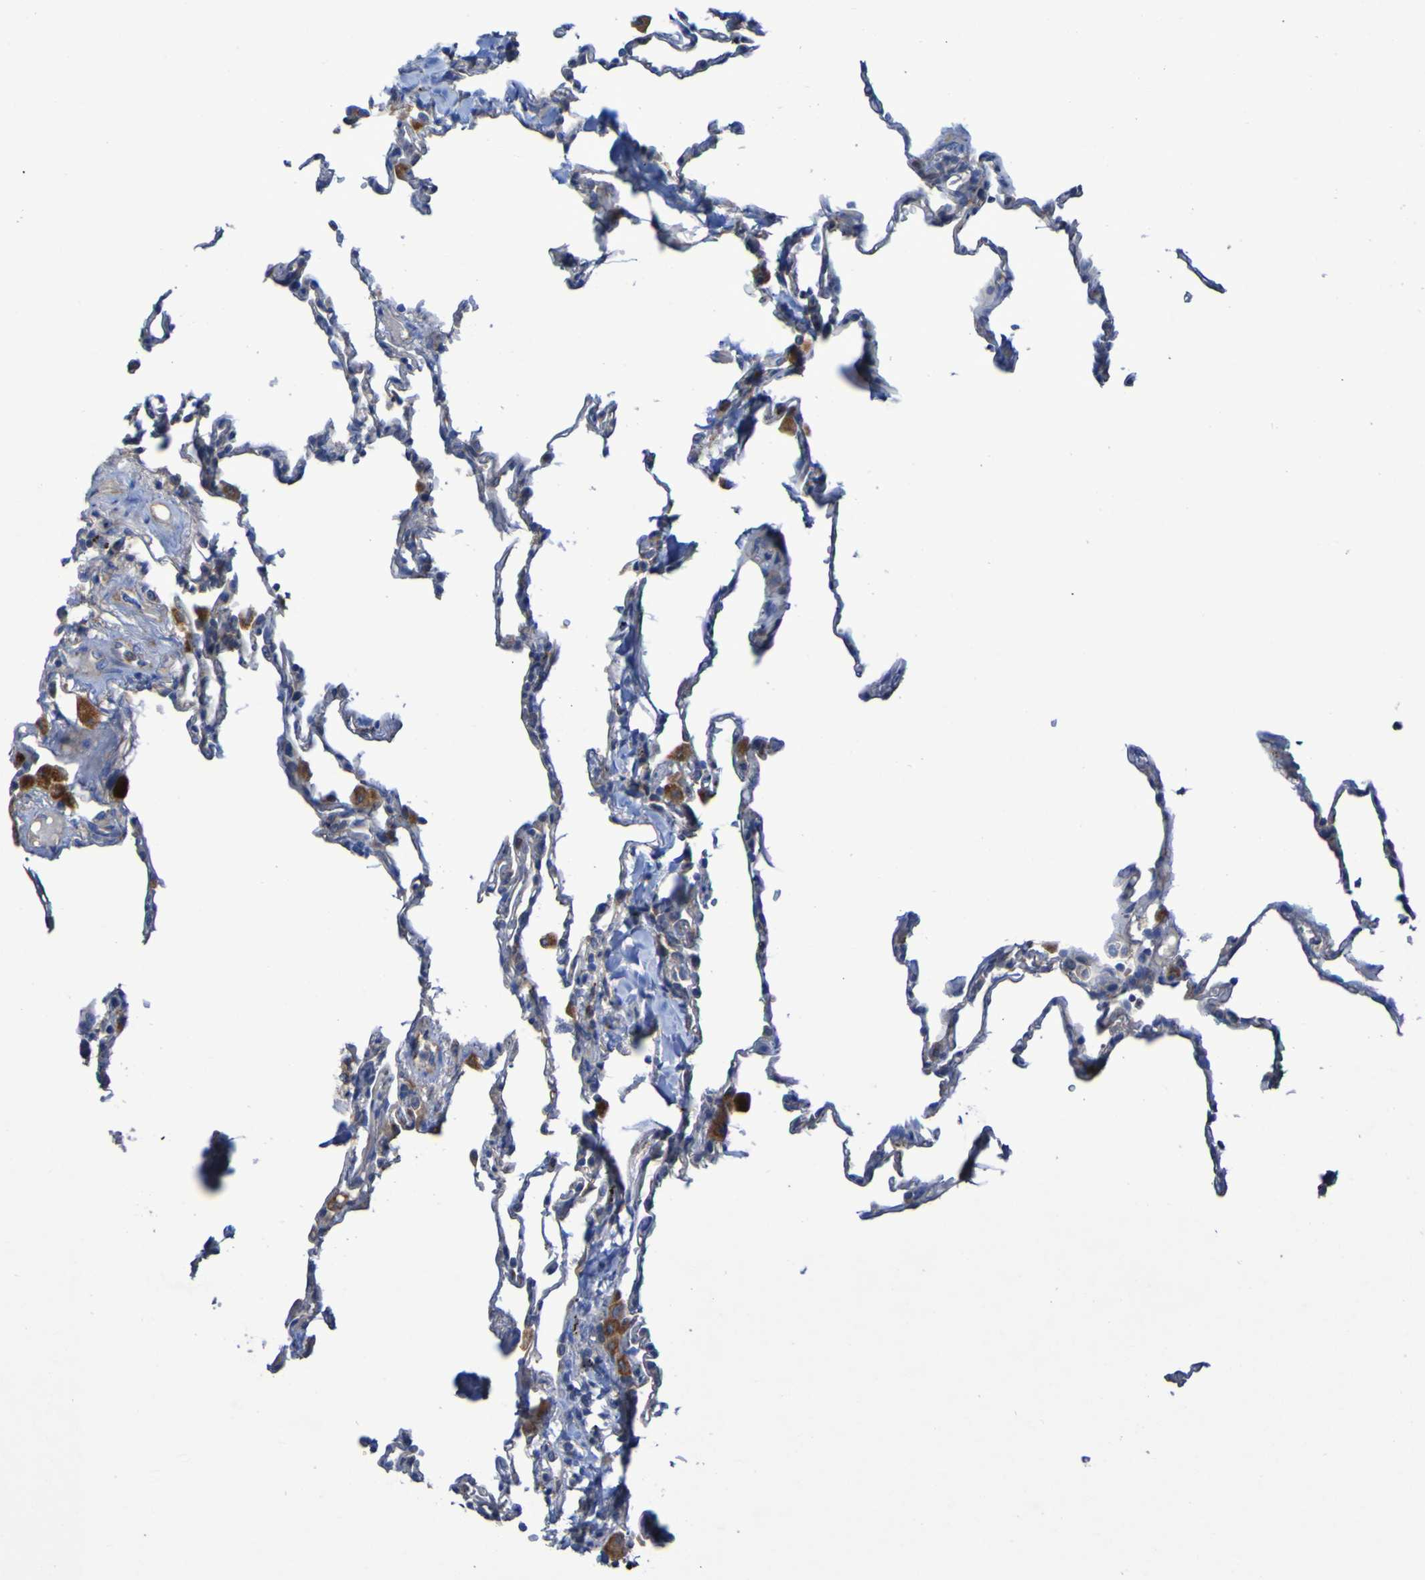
{"staining": {"intensity": "negative", "quantity": "none", "location": "none"}, "tissue": "lung", "cell_type": "Alveolar cells", "image_type": "normal", "snomed": [{"axis": "morphology", "description": "Normal tissue, NOS"}, {"axis": "topography", "description": "Lung"}], "caption": "Alveolar cells show no significant expression in unremarkable lung. (DAB (3,3'-diaminobenzidine) immunohistochemistry (IHC) with hematoxylin counter stain).", "gene": "ARHGEF16", "patient": {"sex": "male", "age": 59}}